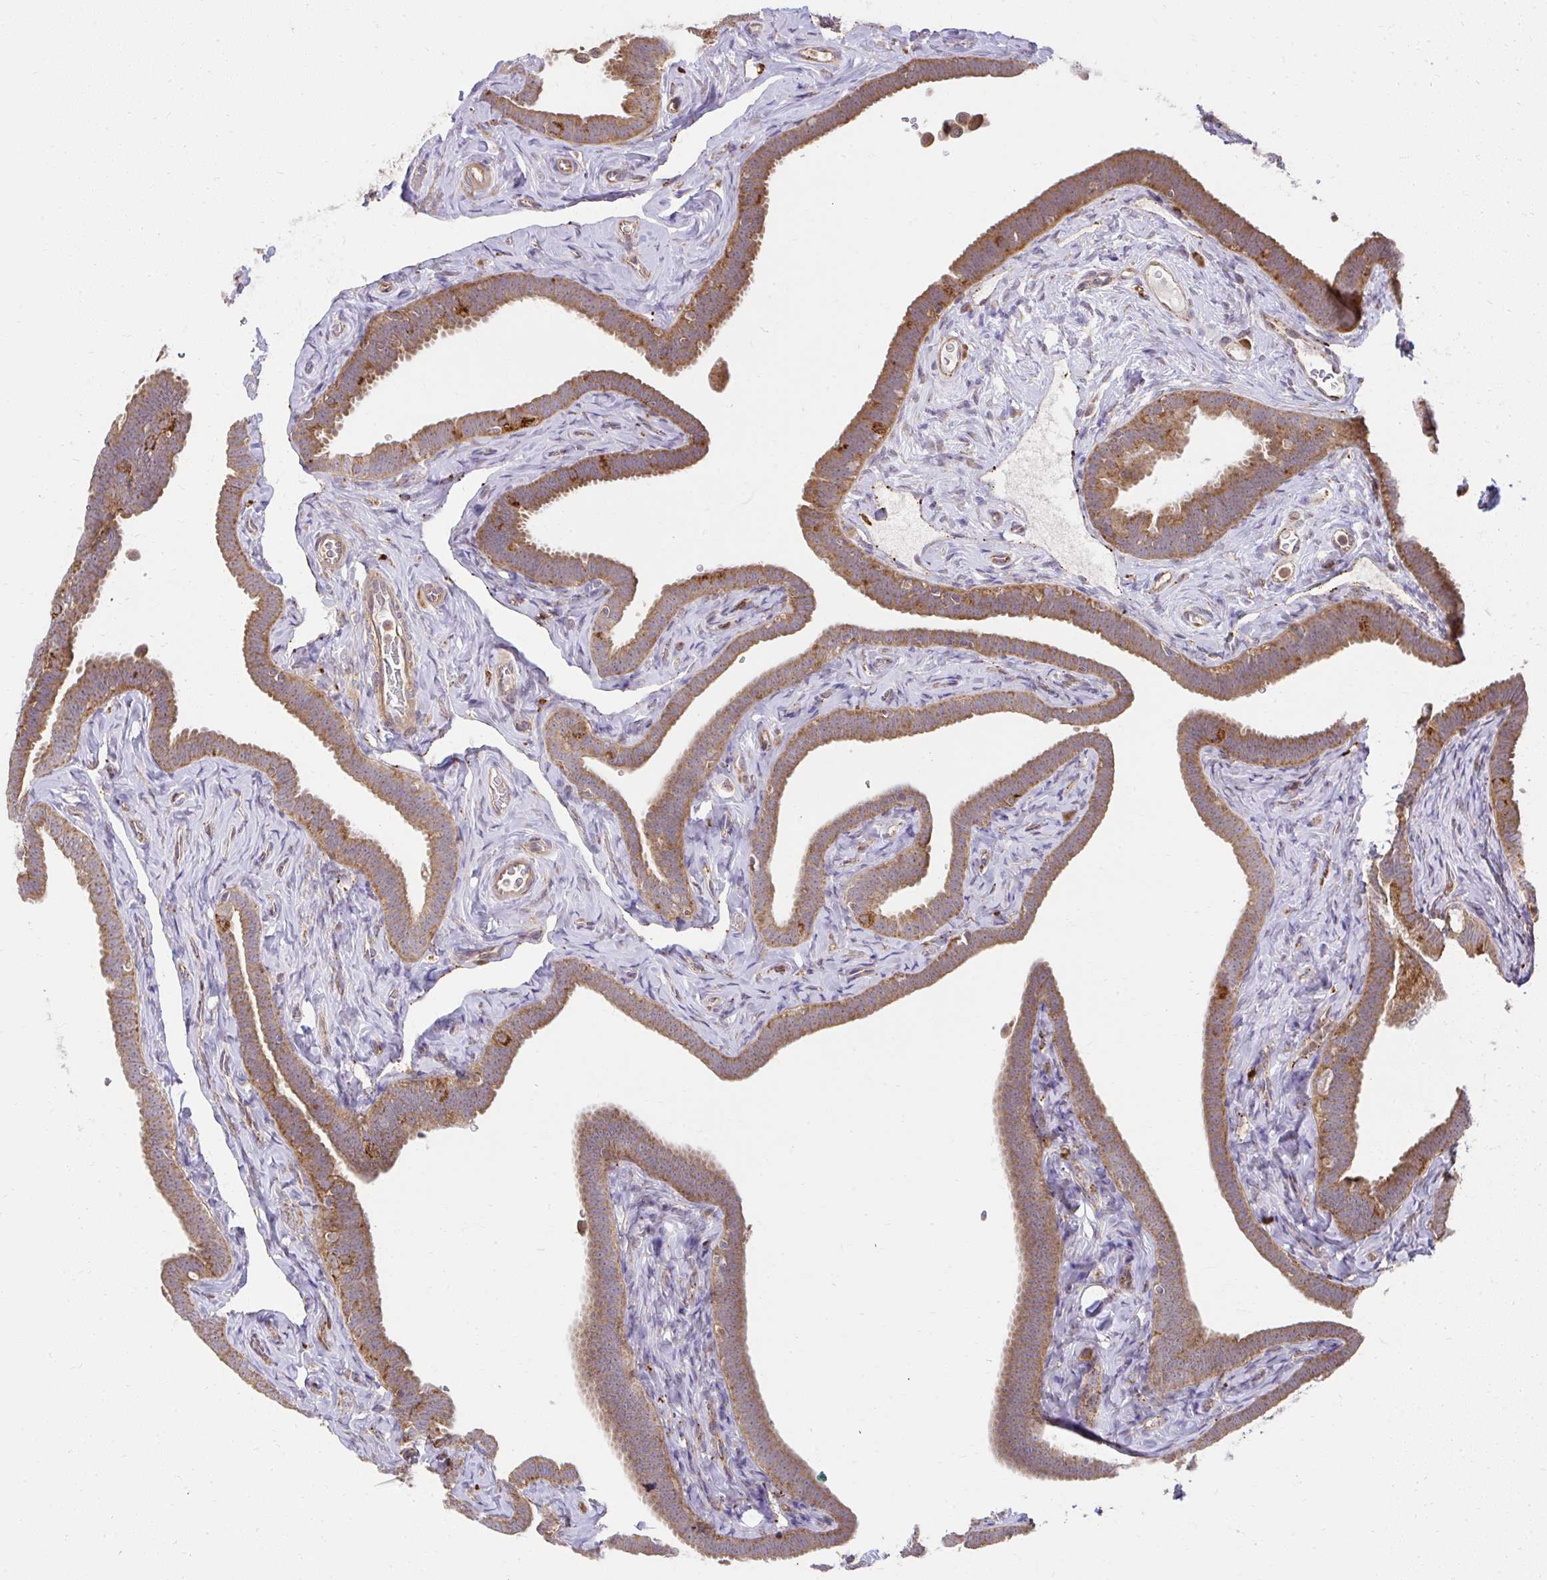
{"staining": {"intensity": "moderate", "quantity": ">75%", "location": "cytoplasmic/membranous"}, "tissue": "fallopian tube", "cell_type": "Glandular cells", "image_type": "normal", "snomed": [{"axis": "morphology", "description": "Normal tissue, NOS"}, {"axis": "topography", "description": "Fallopian tube"}], "caption": "Immunohistochemical staining of benign human fallopian tube exhibits medium levels of moderate cytoplasmic/membranous staining in about >75% of glandular cells. The staining is performed using DAB (3,3'-diaminobenzidine) brown chromogen to label protein expression. The nuclei are counter-stained blue using hematoxylin.", "gene": "GNS", "patient": {"sex": "female", "age": 69}}